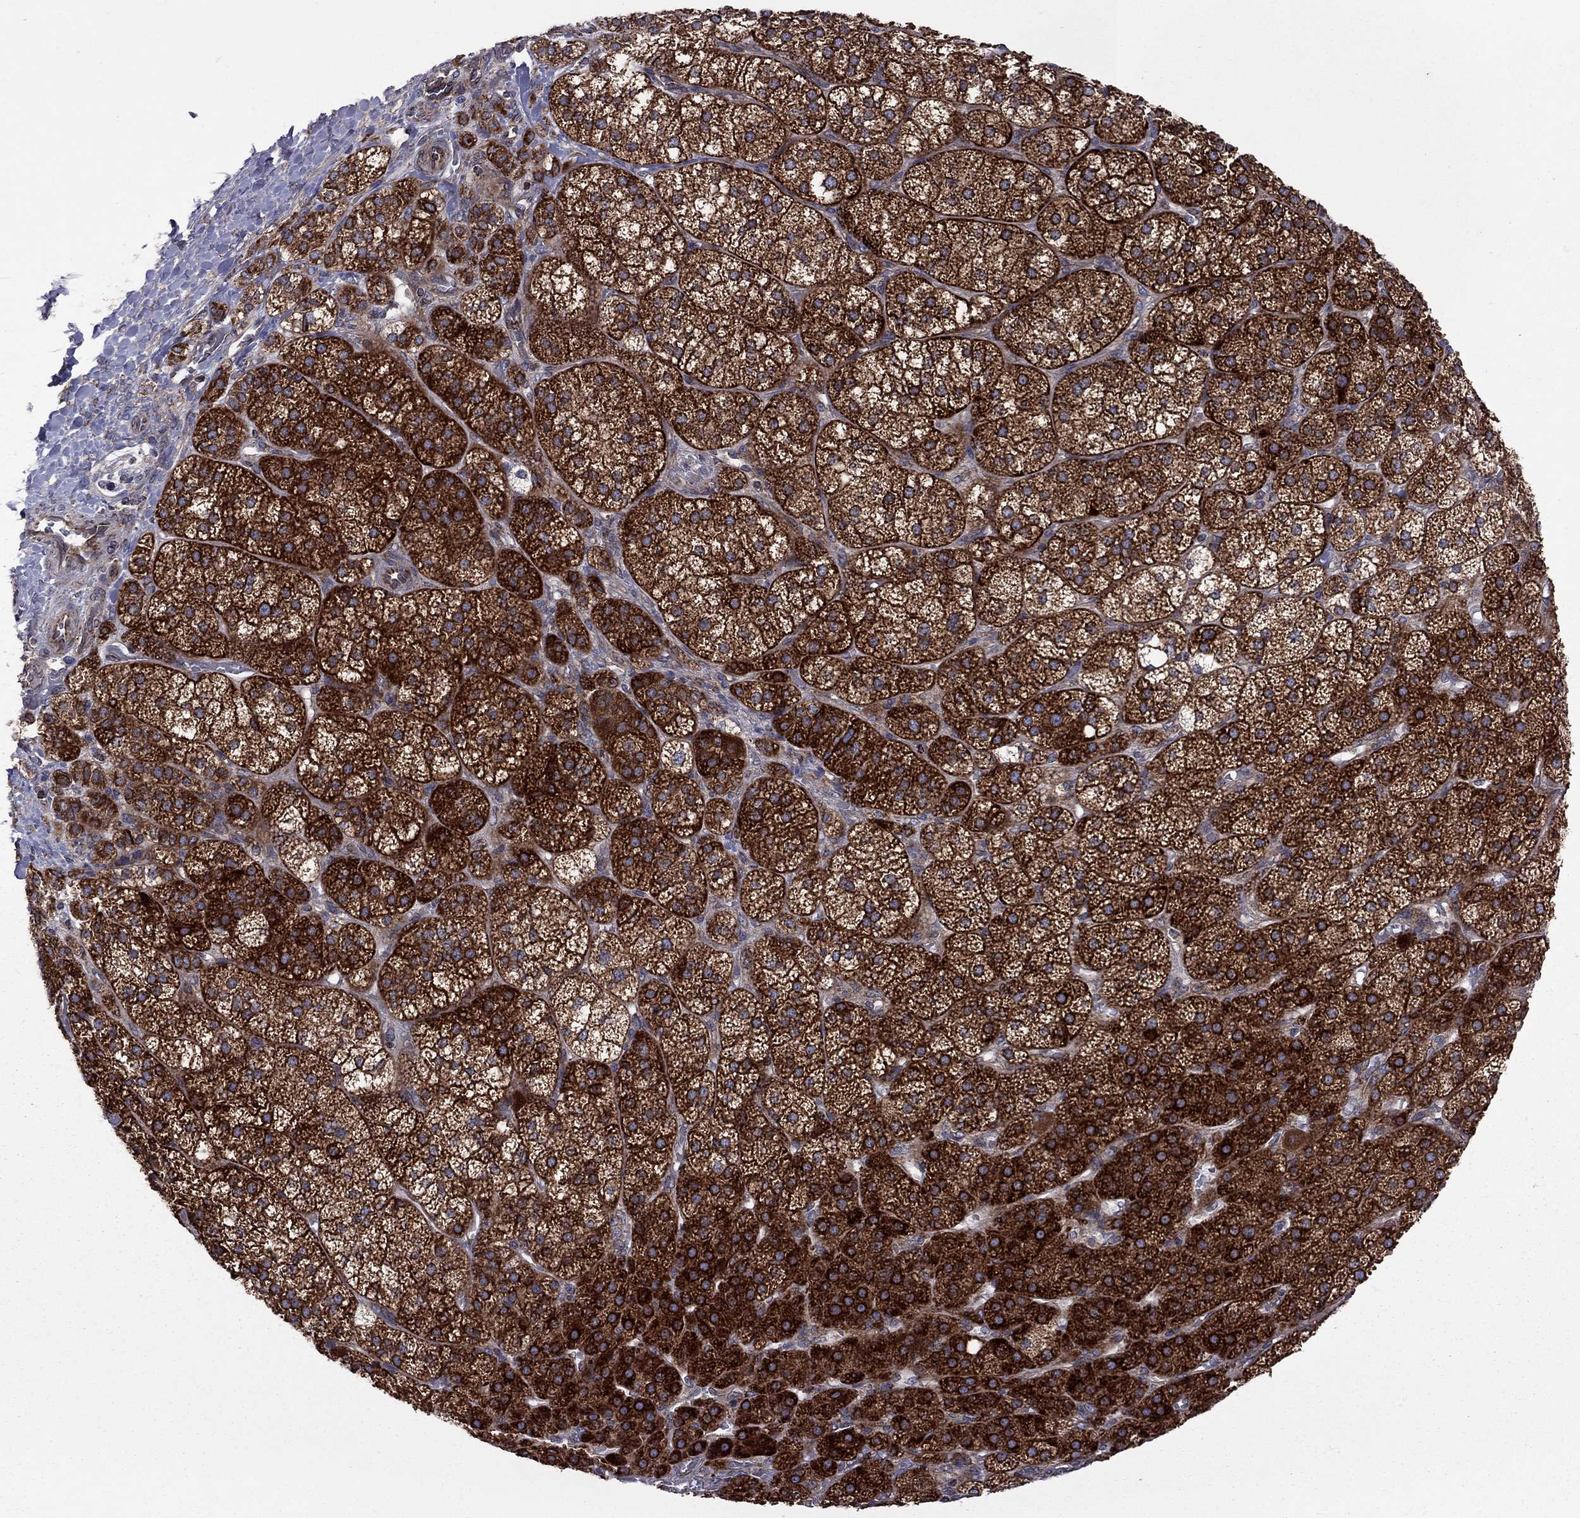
{"staining": {"intensity": "strong", "quantity": ">75%", "location": "cytoplasmic/membranous"}, "tissue": "adrenal gland", "cell_type": "Glandular cells", "image_type": "normal", "snomed": [{"axis": "morphology", "description": "Normal tissue, NOS"}, {"axis": "topography", "description": "Adrenal gland"}], "caption": "Immunohistochemistry (IHC) of benign human adrenal gland demonstrates high levels of strong cytoplasmic/membranous positivity in about >75% of glandular cells.", "gene": "CLPTM1", "patient": {"sex": "female", "age": 60}}